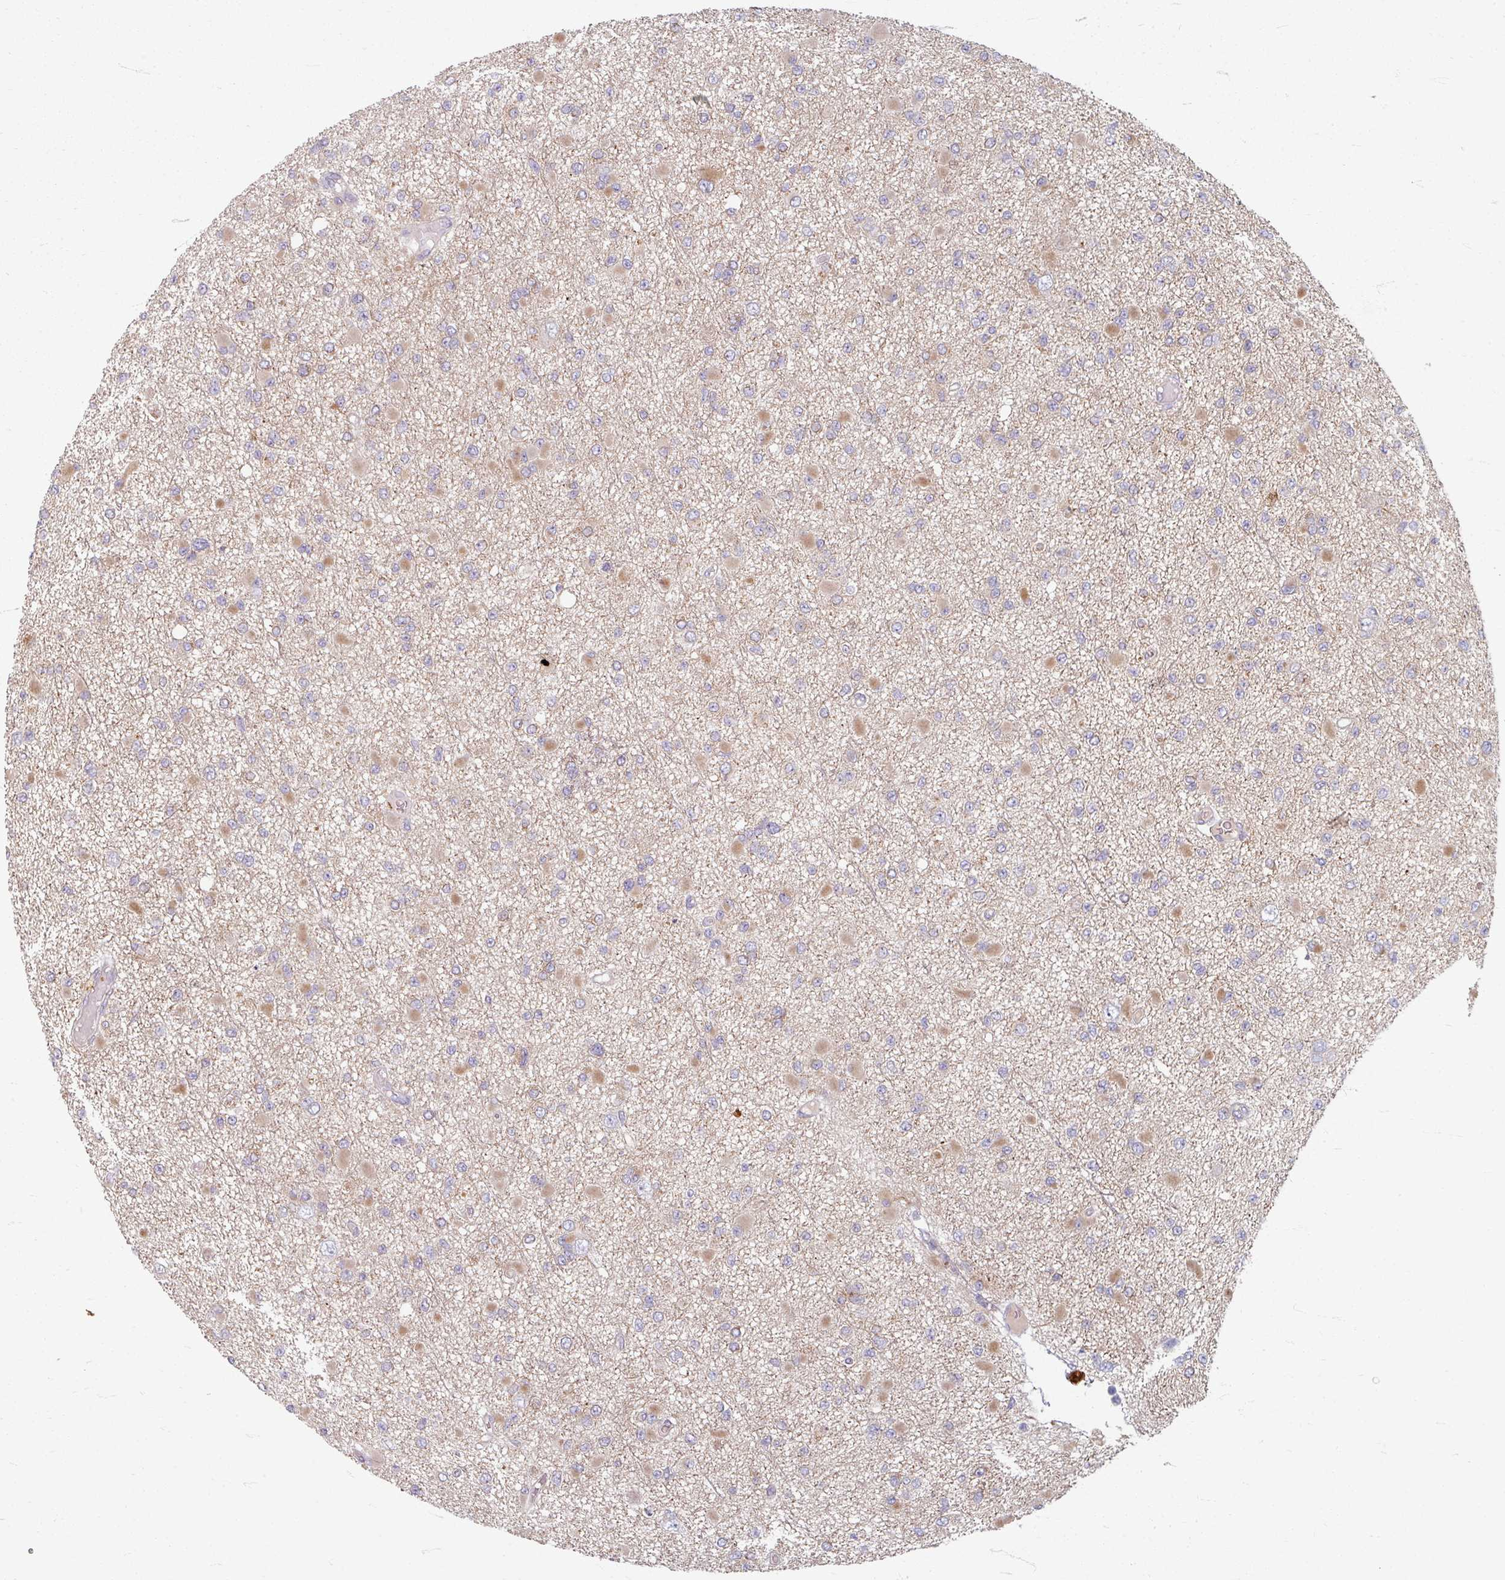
{"staining": {"intensity": "negative", "quantity": "none", "location": "none"}, "tissue": "glioma", "cell_type": "Tumor cells", "image_type": "cancer", "snomed": [{"axis": "morphology", "description": "Glioma, malignant, Low grade"}, {"axis": "topography", "description": "Brain"}], "caption": "Malignant low-grade glioma was stained to show a protein in brown. There is no significant staining in tumor cells.", "gene": "GABARAPL1", "patient": {"sex": "female", "age": 22}}